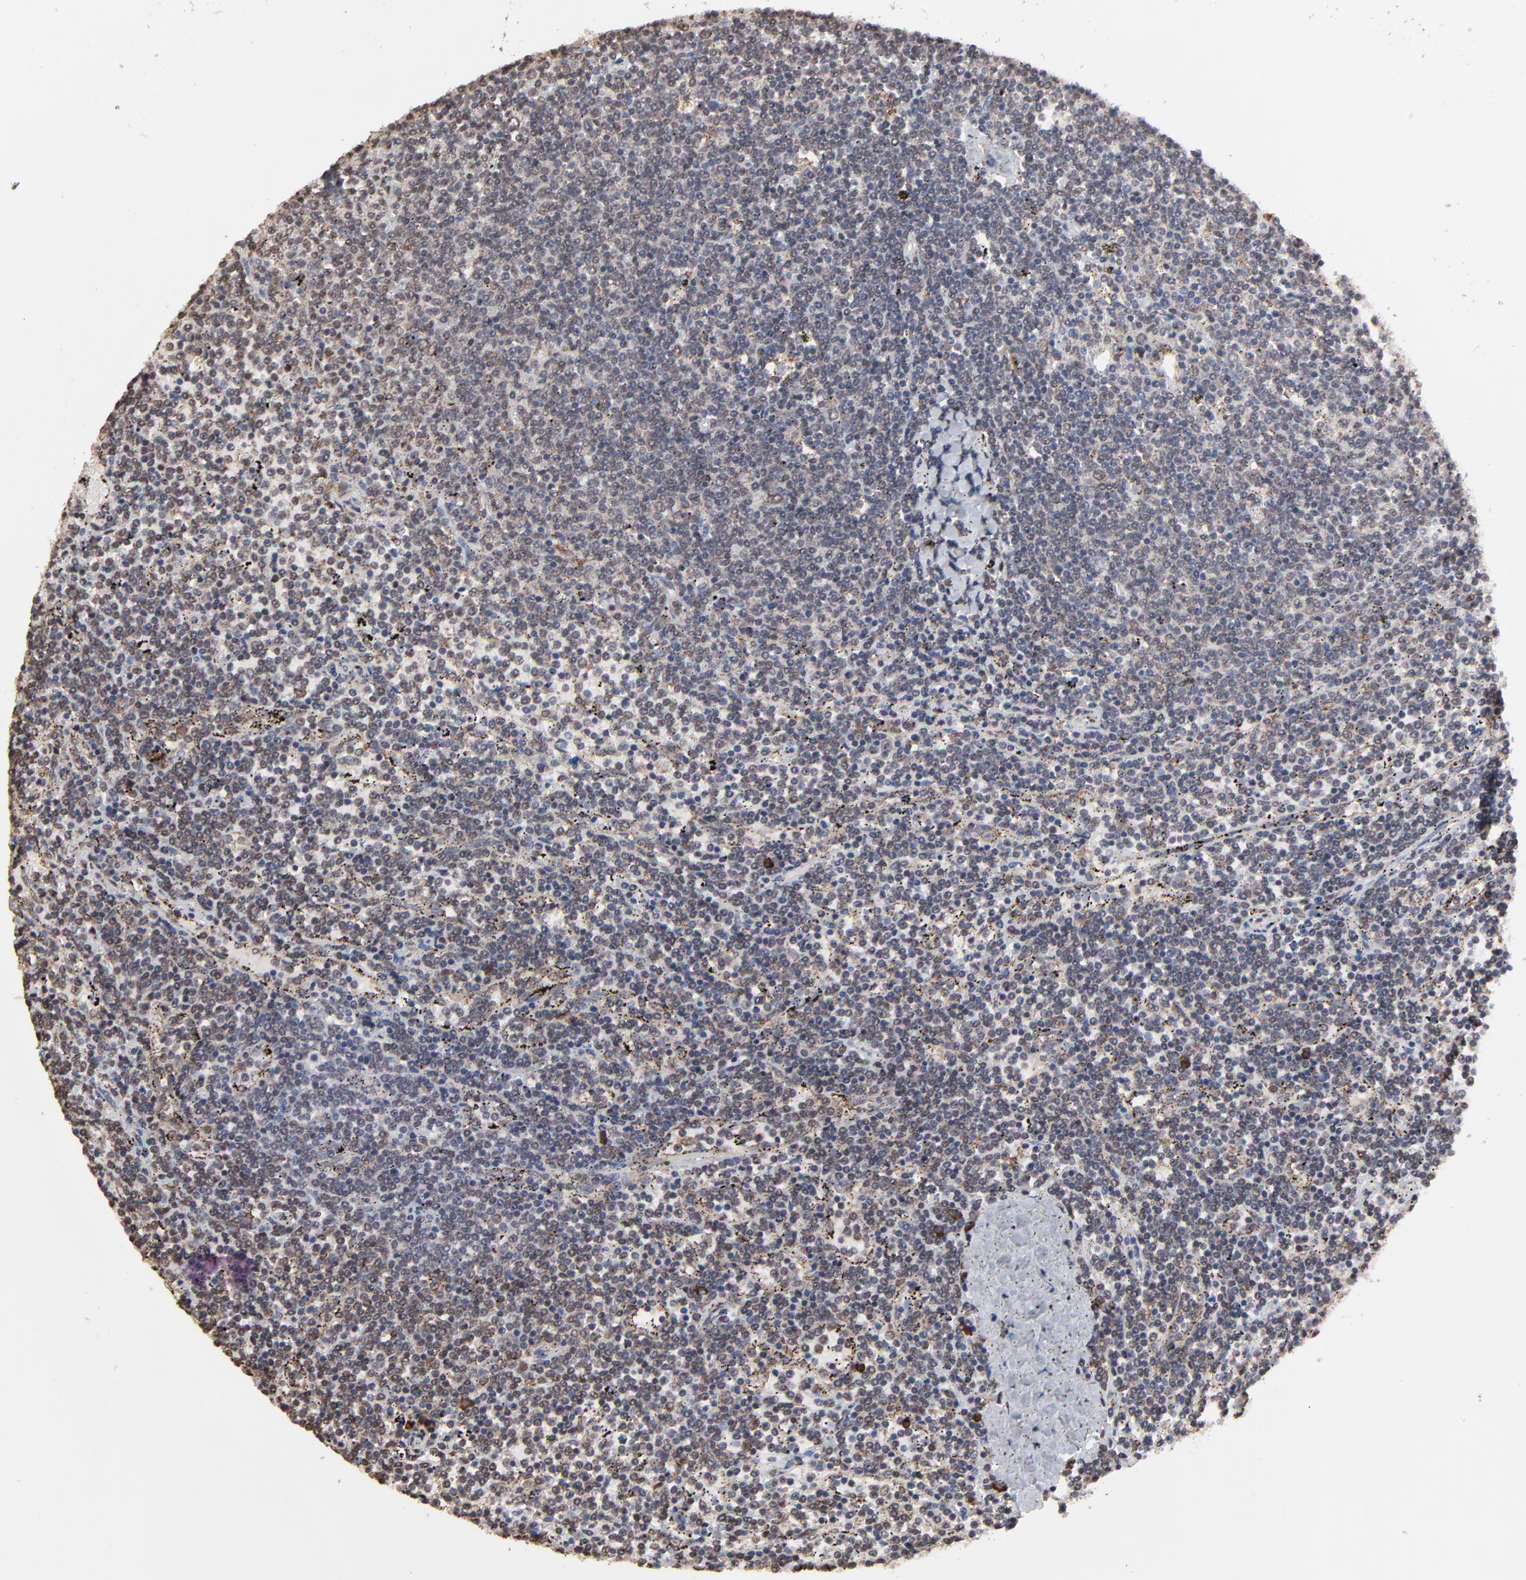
{"staining": {"intensity": "moderate", "quantity": "25%-75%", "location": "cytoplasmic/membranous"}, "tissue": "lymphoma", "cell_type": "Tumor cells", "image_type": "cancer", "snomed": [{"axis": "morphology", "description": "Malignant lymphoma, non-Hodgkin's type, Low grade"}, {"axis": "topography", "description": "Spleen"}], "caption": "Protein staining displays moderate cytoplasmic/membranous expression in approximately 25%-75% of tumor cells in low-grade malignant lymphoma, non-Hodgkin's type. The protein is stained brown, and the nuclei are stained in blue (DAB (3,3'-diaminobenzidine) IHC with brightfield microscopy, high magnification).", "gene": "CHM", "patient": {"sex": "female", "age": 50}}